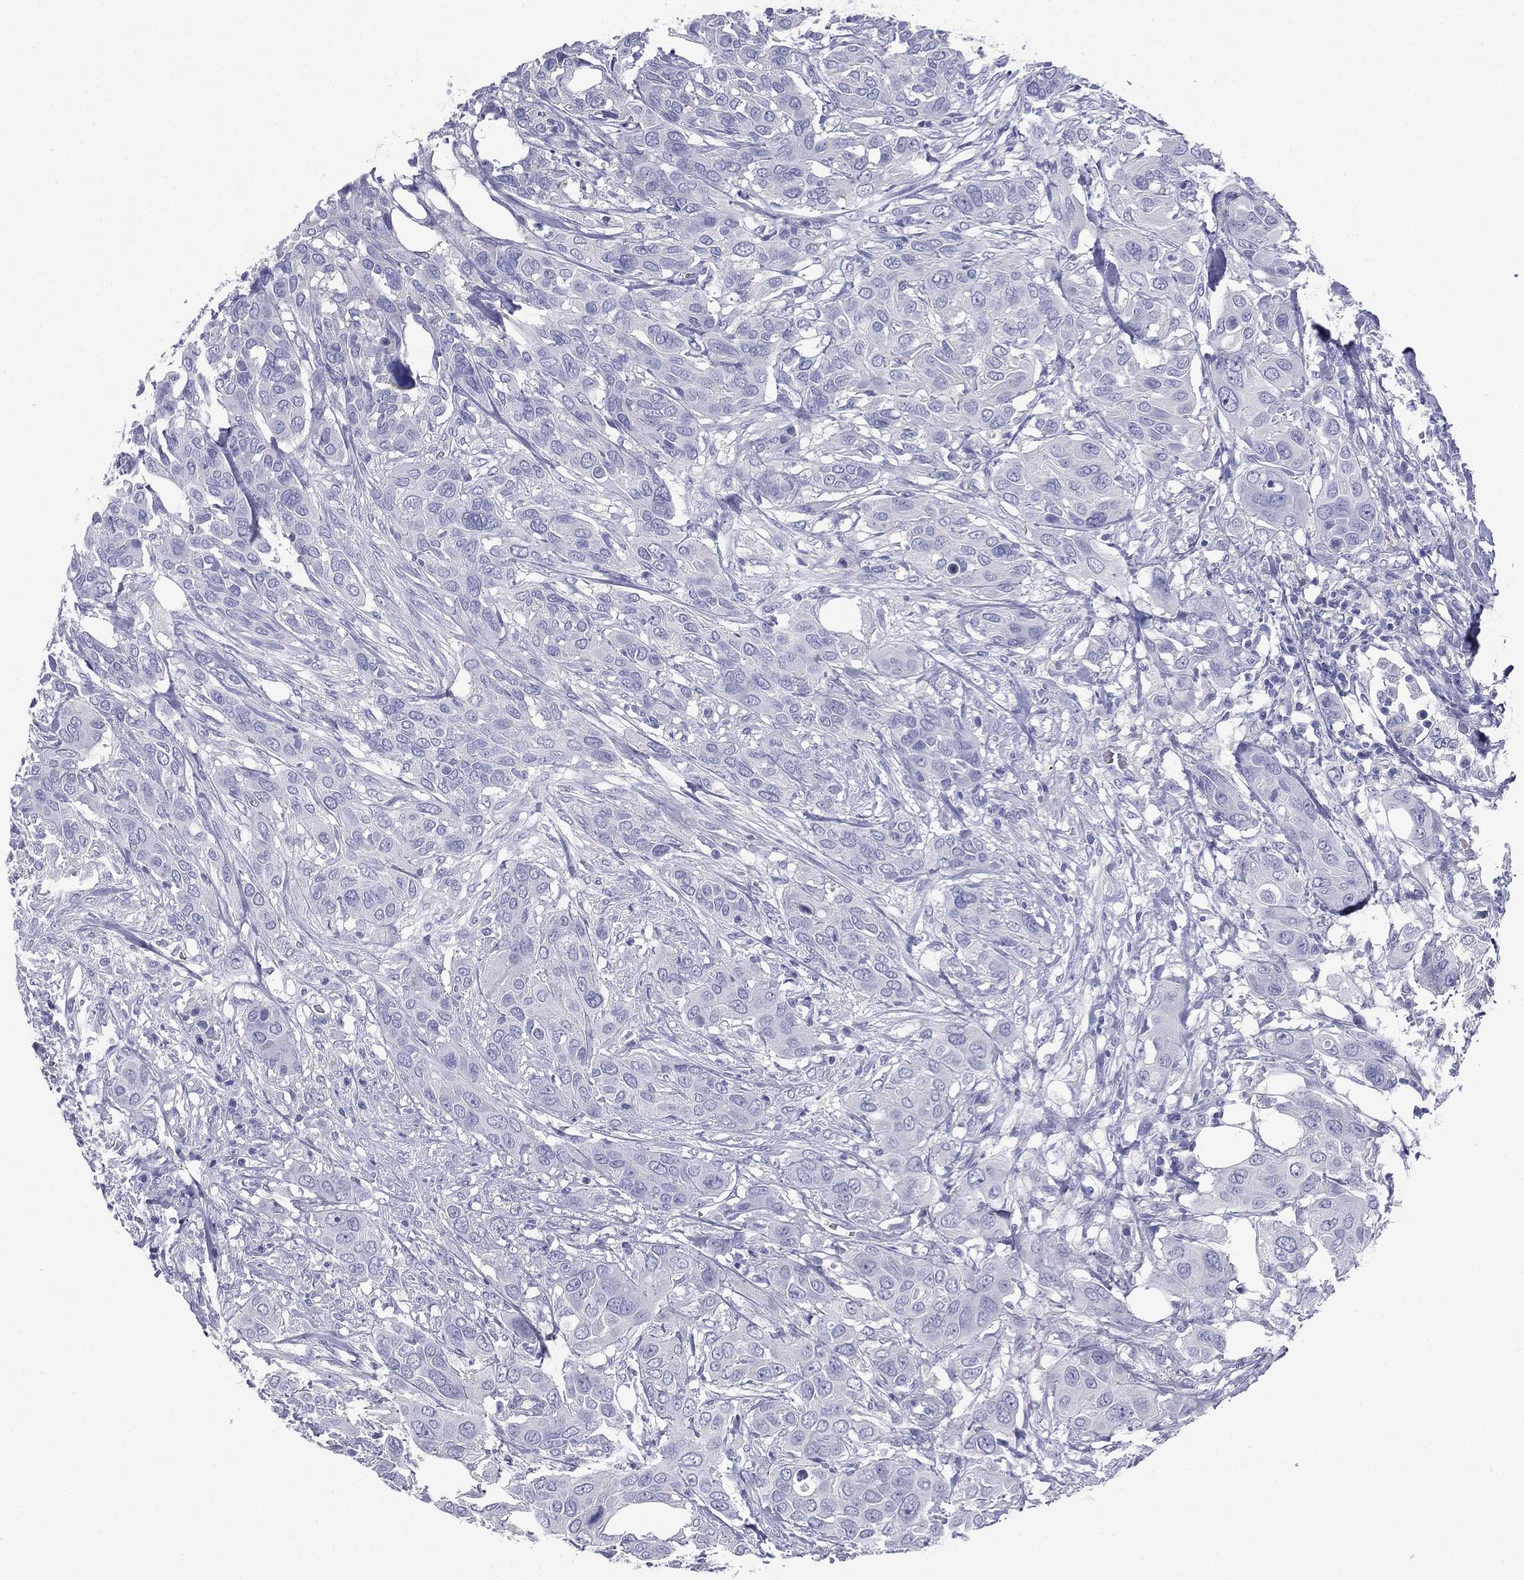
{"staining": {"intensity": "negative", "quantity": "none", "location": "none"}, "tissue": "urothelial cancer", "cell_type": "Tumor cells", "image_type": "cancer", "snomed": [{"axis": "morphology", "description": "Urothelial carcinoma, NOS"}, {"axis": "morphology", "description": "Urothelial carcinoma, High grade"}, {"axis": "topography", "description": "Urinary bladder"}], "caption": "High-grade urothelial carcinoma stained for a protein using immunohistochemistry displays no staining tumor cells.", "gene": "FCER2", "patient": {"sex": "male", "age": 63}}